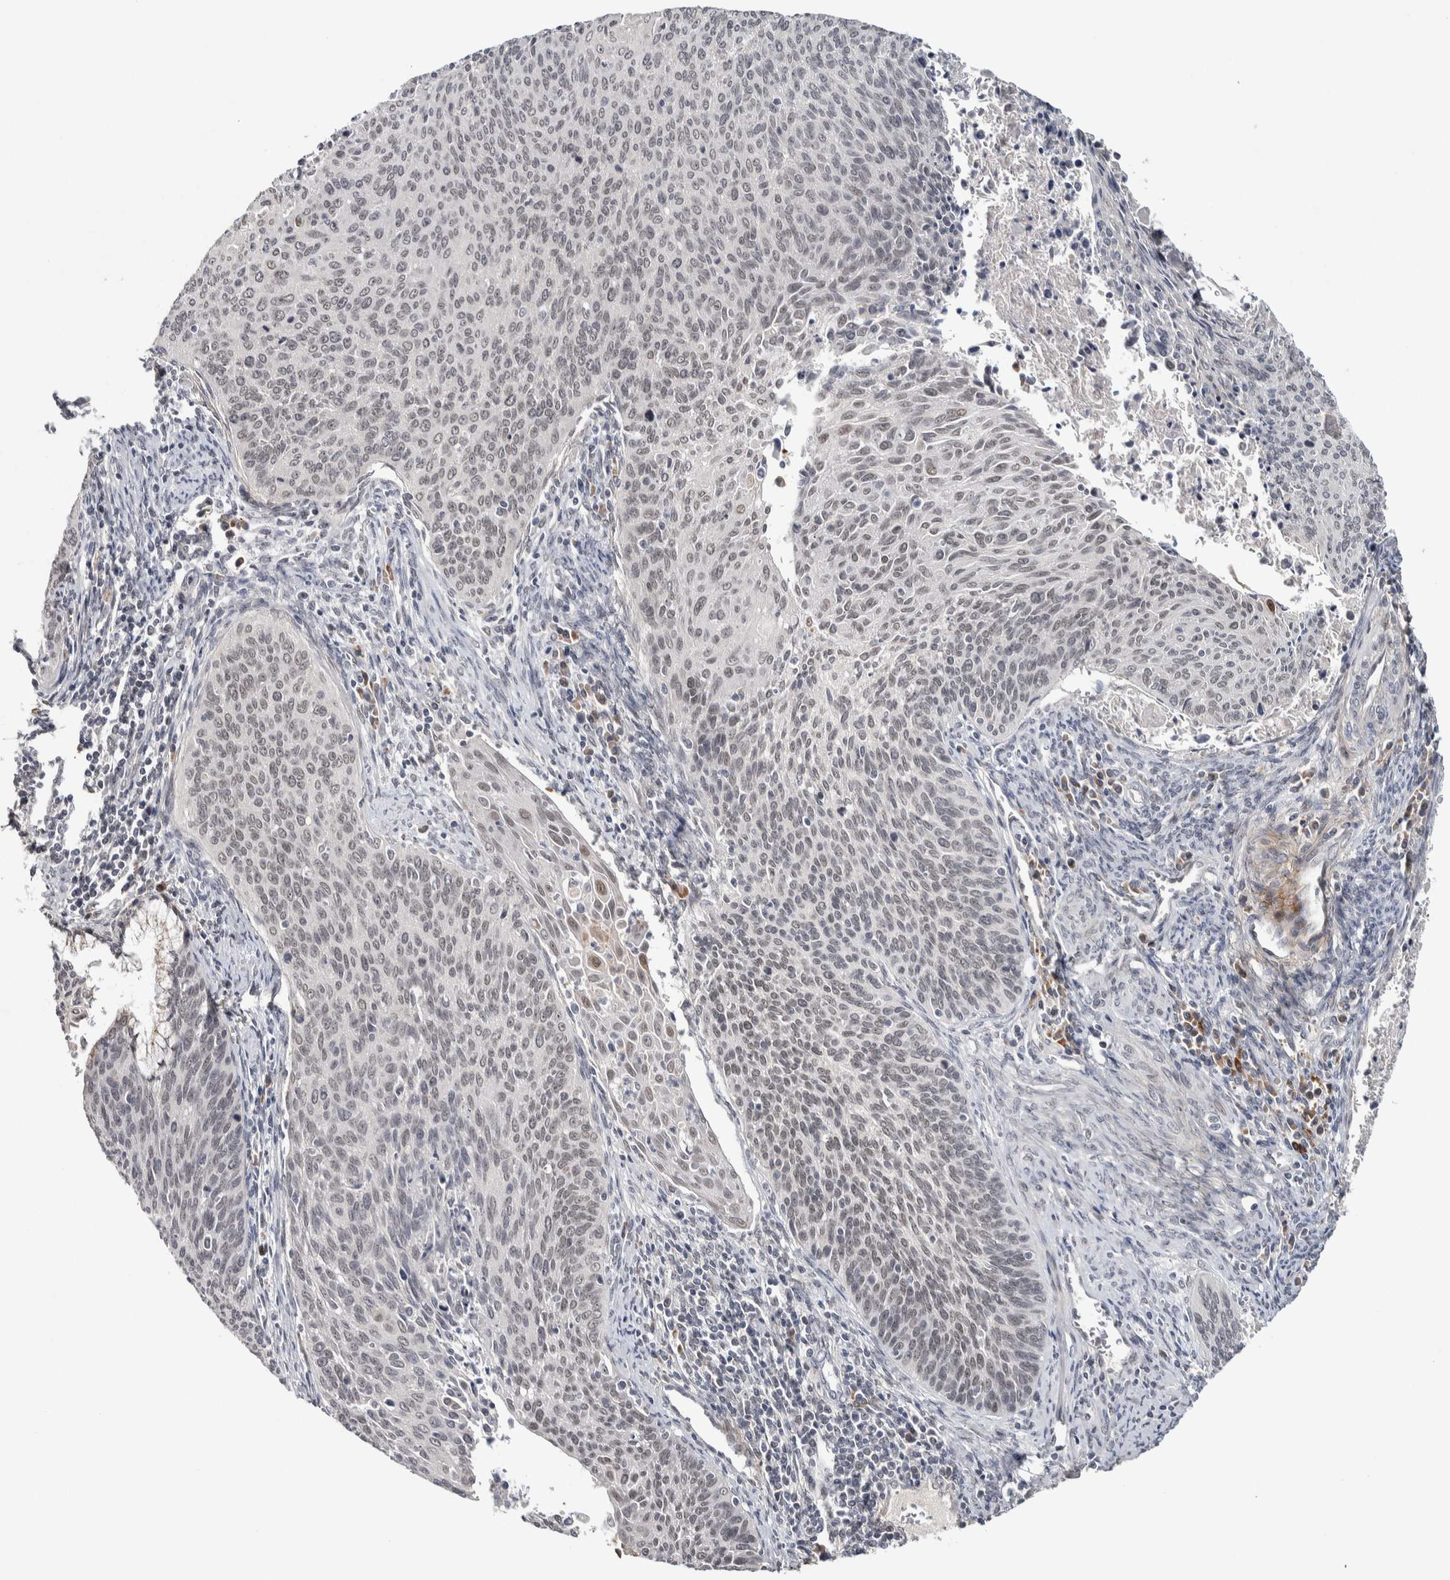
{"staining": {"intensity": "weak", "quantity": ">75%", "location": "nuclear"}, "tissue": "cervical cancer", "cell_type": "Tumor cells", "image_type": "cancer", "snomed": [{"axis": "morphology", "description": "Squamous cell carcinoma, NOS"}, {"axis": "topography", "description": "Cervix"}], "caption": "Cervical squamous cell carcinoma stained with immunohistochemistry (IHC) demonstrates weak nuclear positivity in approximately >75% of tumor cells.", "gene": "ASPN", "patient": {"sex": "female", "age": 55}}